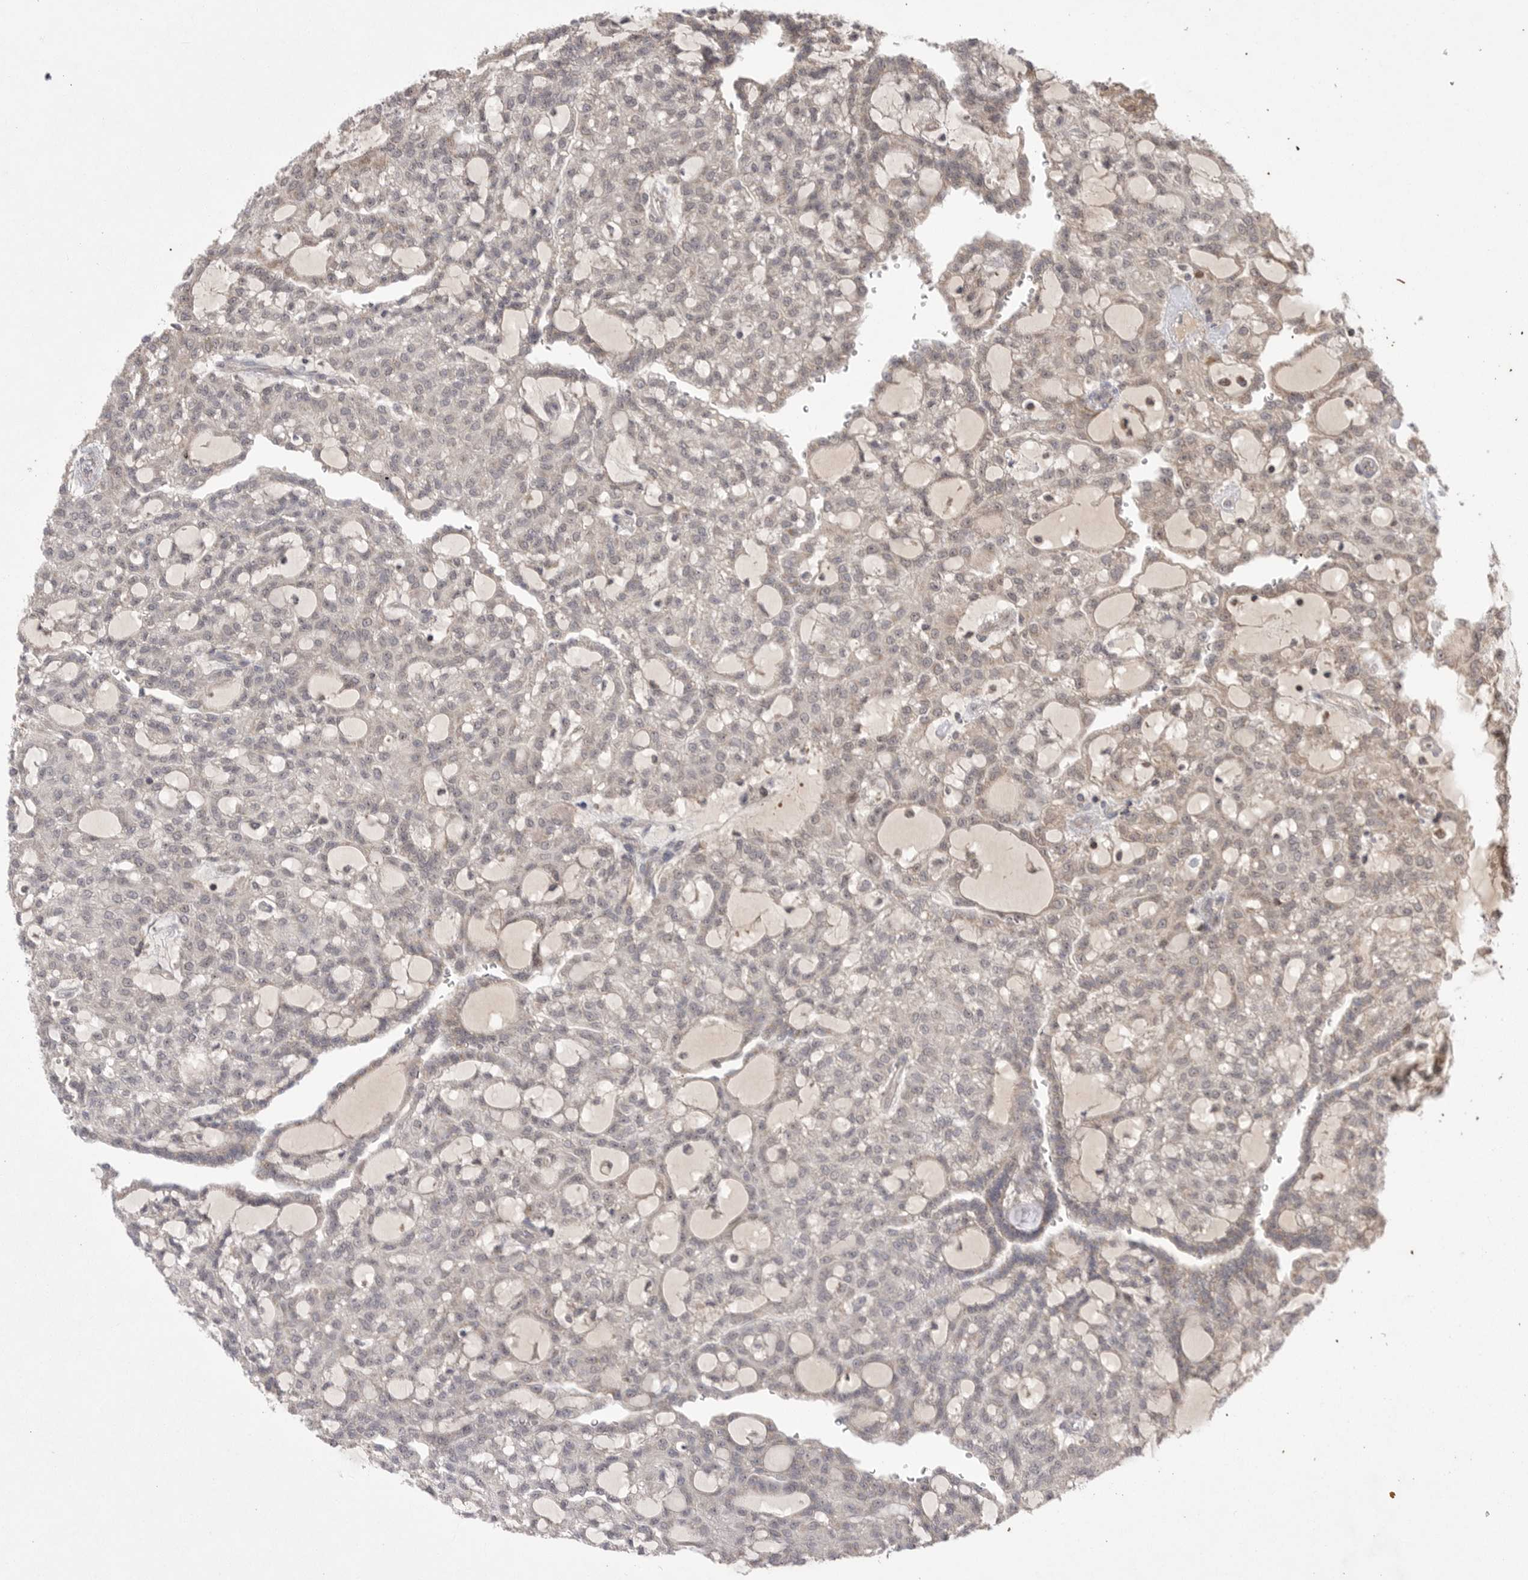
{"staining": {"intensity": "negative", "quantity": "none", "location": "none"}, "tissue": "renal cancer", "cell_type": "Tumor cells", "image_type": "cancer", "snomed": [{"axis": "morphology", "description": "Adenocarcinoma, NOS"}, {"axis": "topography", "description": "Kidney"}], "caption": "IHC of human renal cancer displays no positivity in tumor cells.", "gene": "KYAT3", "patient": {"sex": "male", "age": 63}}